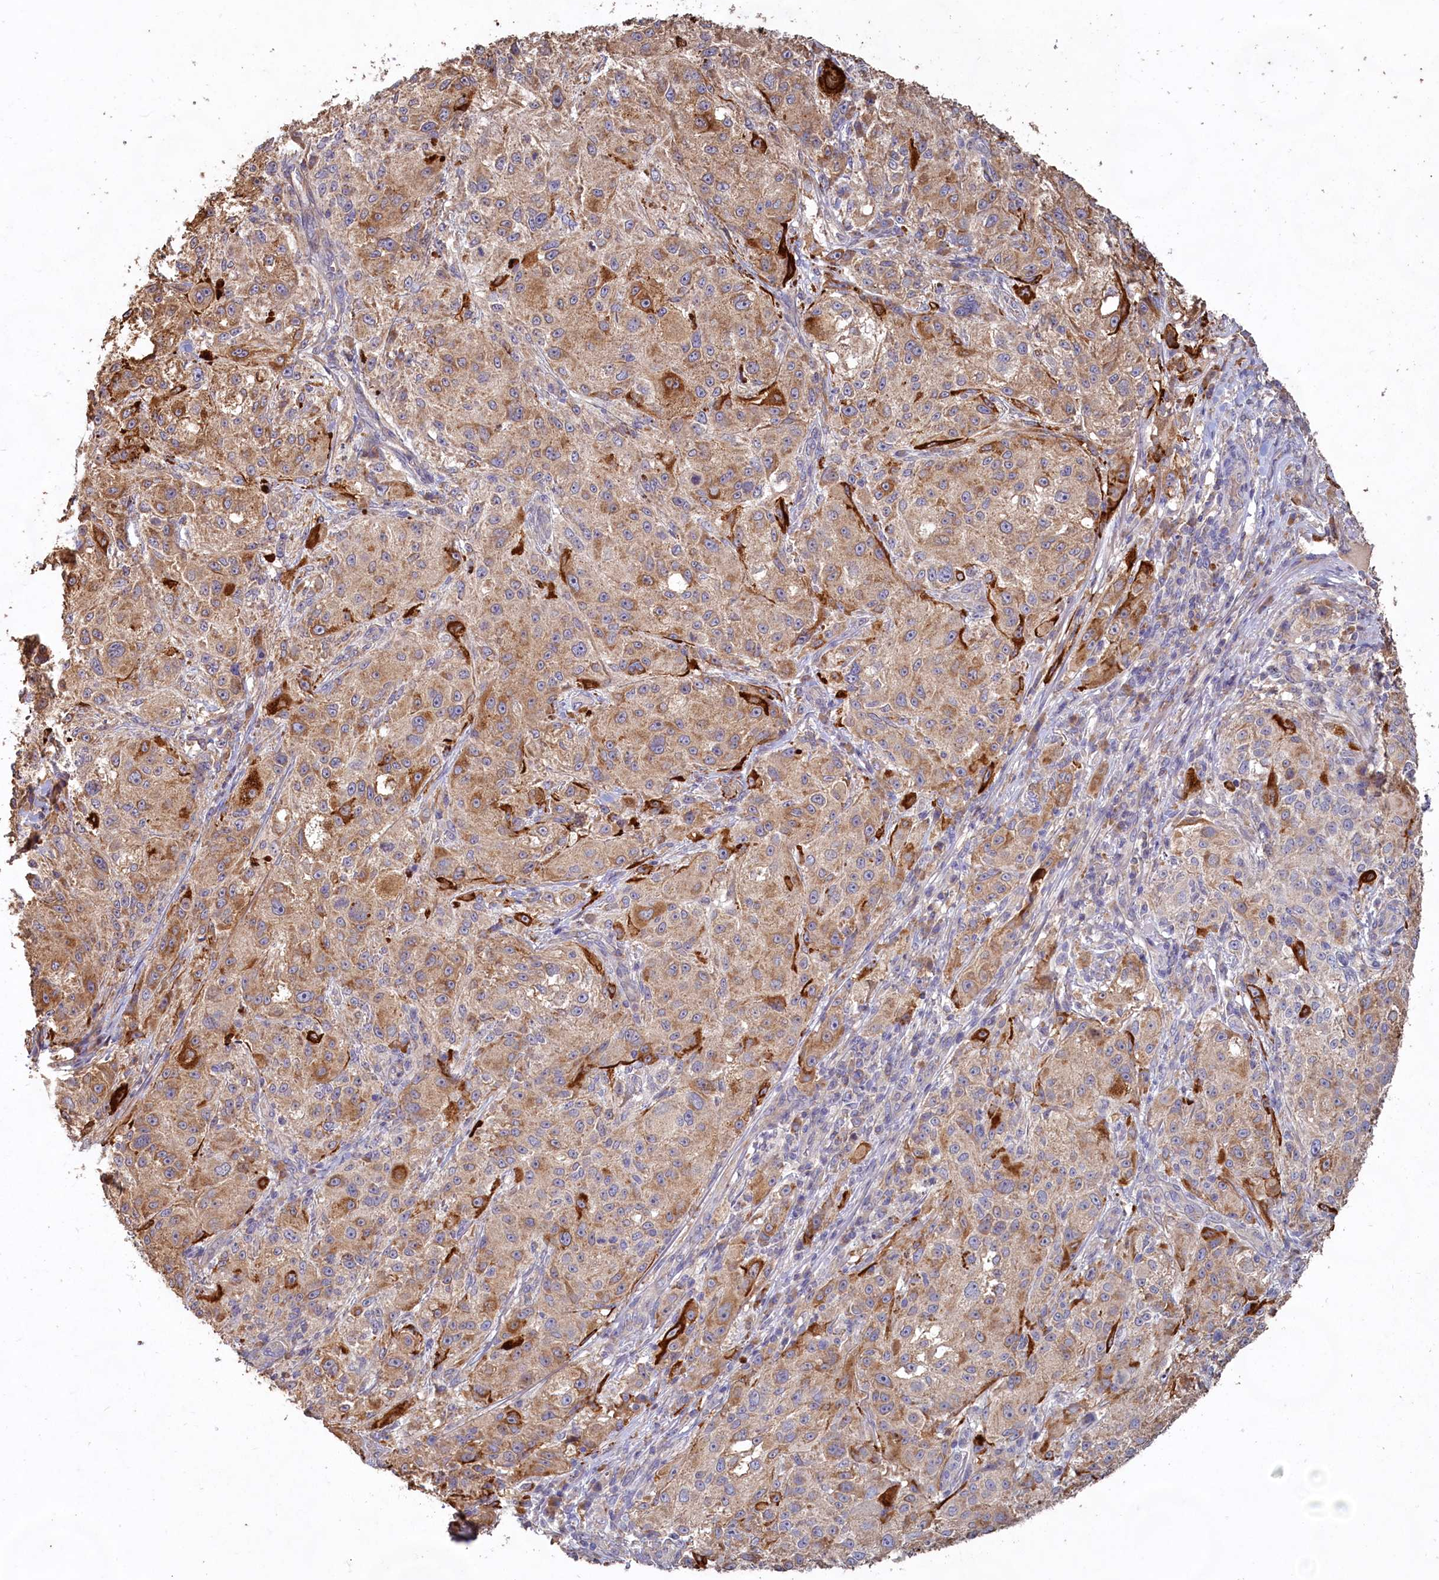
{"staining": {"intensity": "moderate", "quantity": ">75%", "location": "cytoplasmic/membranous"}, "tissue": "melanoma", "cell_type": "Tumor cells", "image_type": "cancer", "snomed": [{"axis": "morphology", "description": "Necrosis, NOS"}, {"axis": "morphology", "description": "Malignant melanoma, NOS"}, {"axis": "topography", "description": "Skin"}], "caption": "A micrograph of human melanoma stained for a protein displays moderate cytoplasmic/membranous brown staining in tumor cells. (Brightfield microscopy of DAB IHC at high magnification).", "gene": "FUNDC1", "patient": {"sex": "female", "age": 87}}